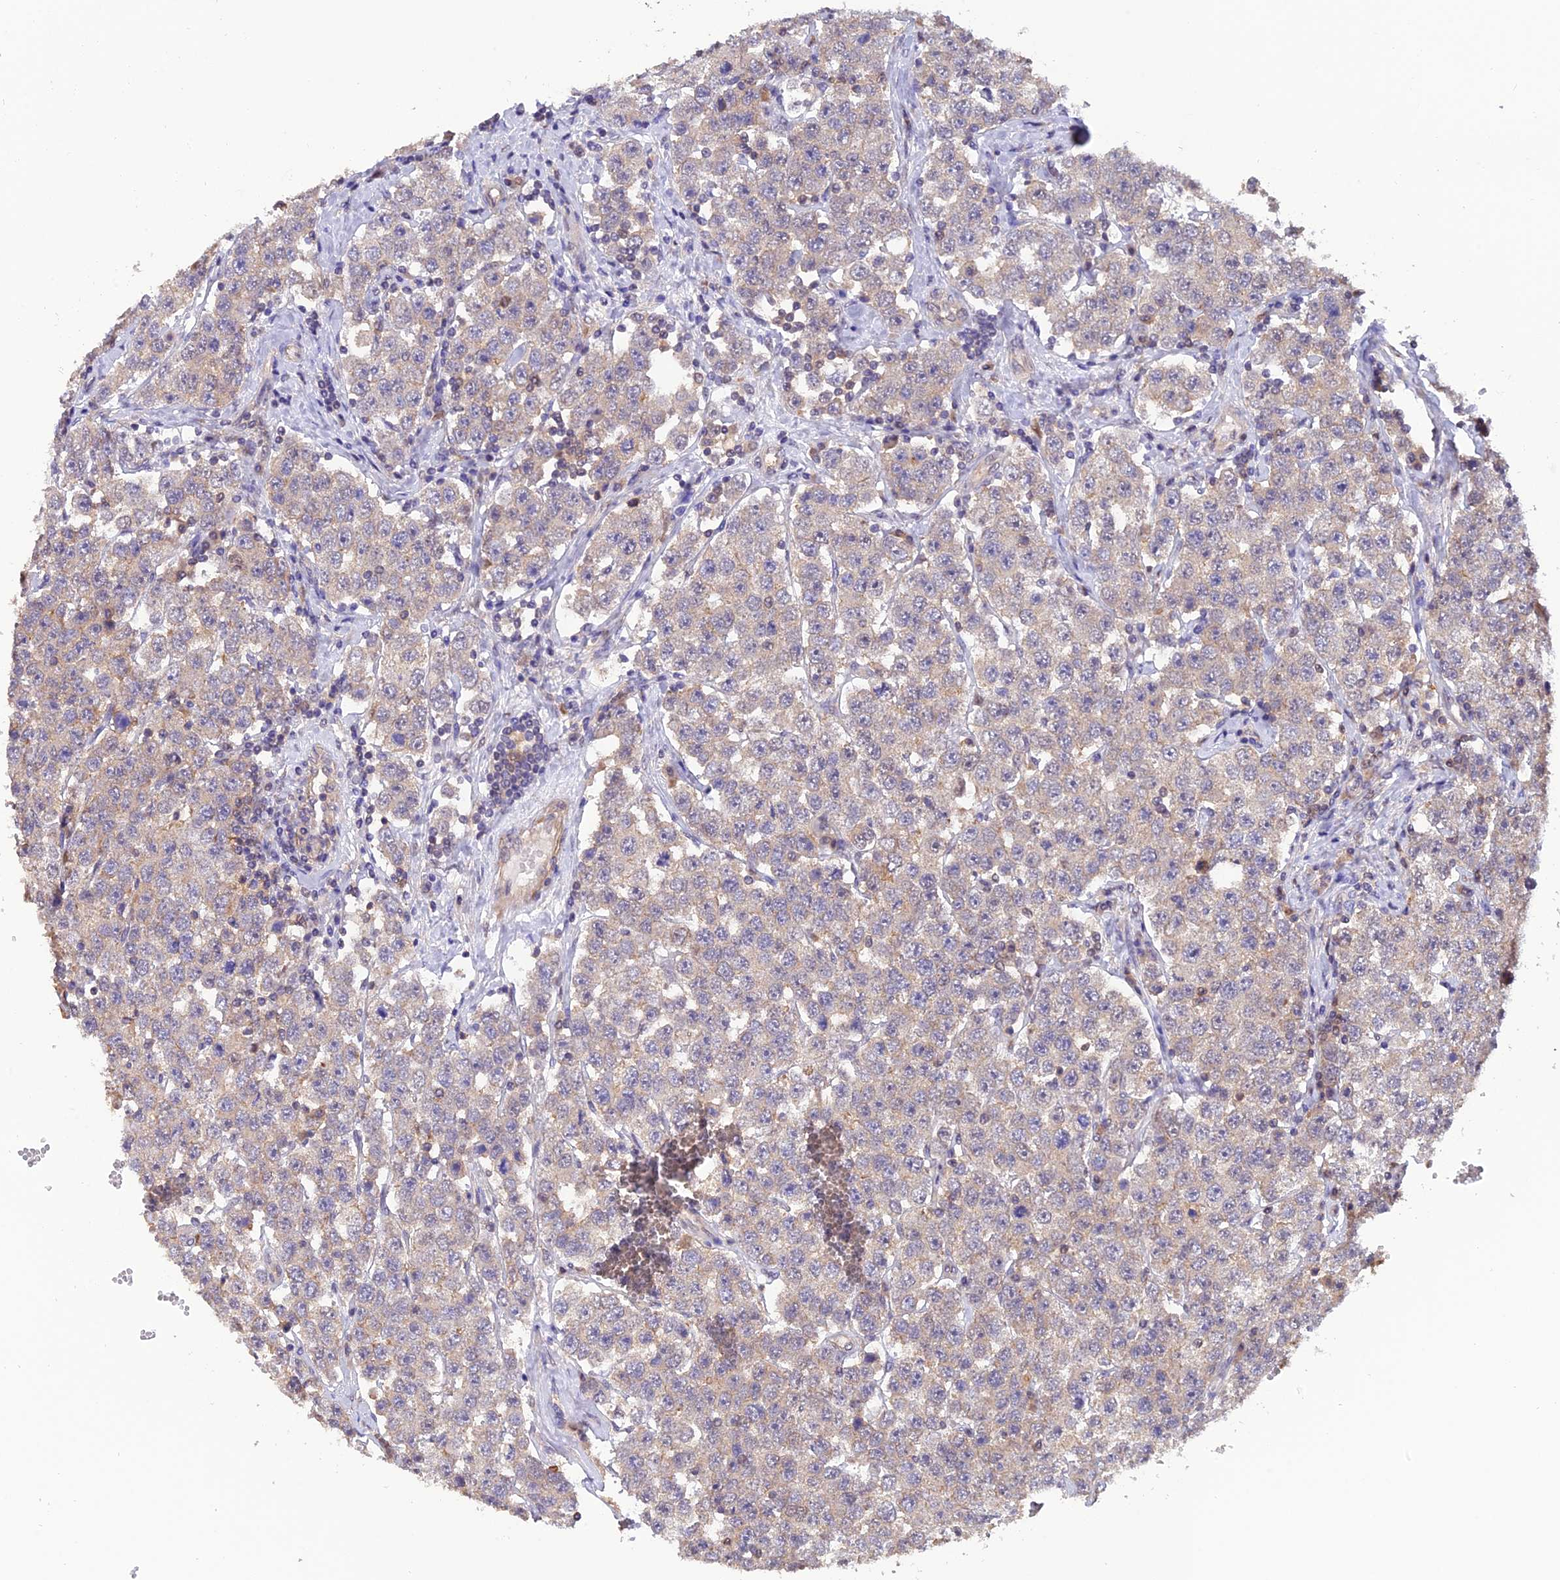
{"staining": {"intensity": "negative", "quantity": "none", "location": "none"}, "tissue": "testis cancer", "cell_type": "Tumor cells", "image_type": "cancer", "snomed": [{"axis": "morphology", "description": "Seminoma, NOS"}, {"axis": "topography", "description": "Testis"}], "caption": "Seminoma (testis) stained for a protein using immunohistochemistry (IHC) exhibits no staining tumor cells.", "gene": "PSMB3", "patient": {"sex": "male", "age": 28}}